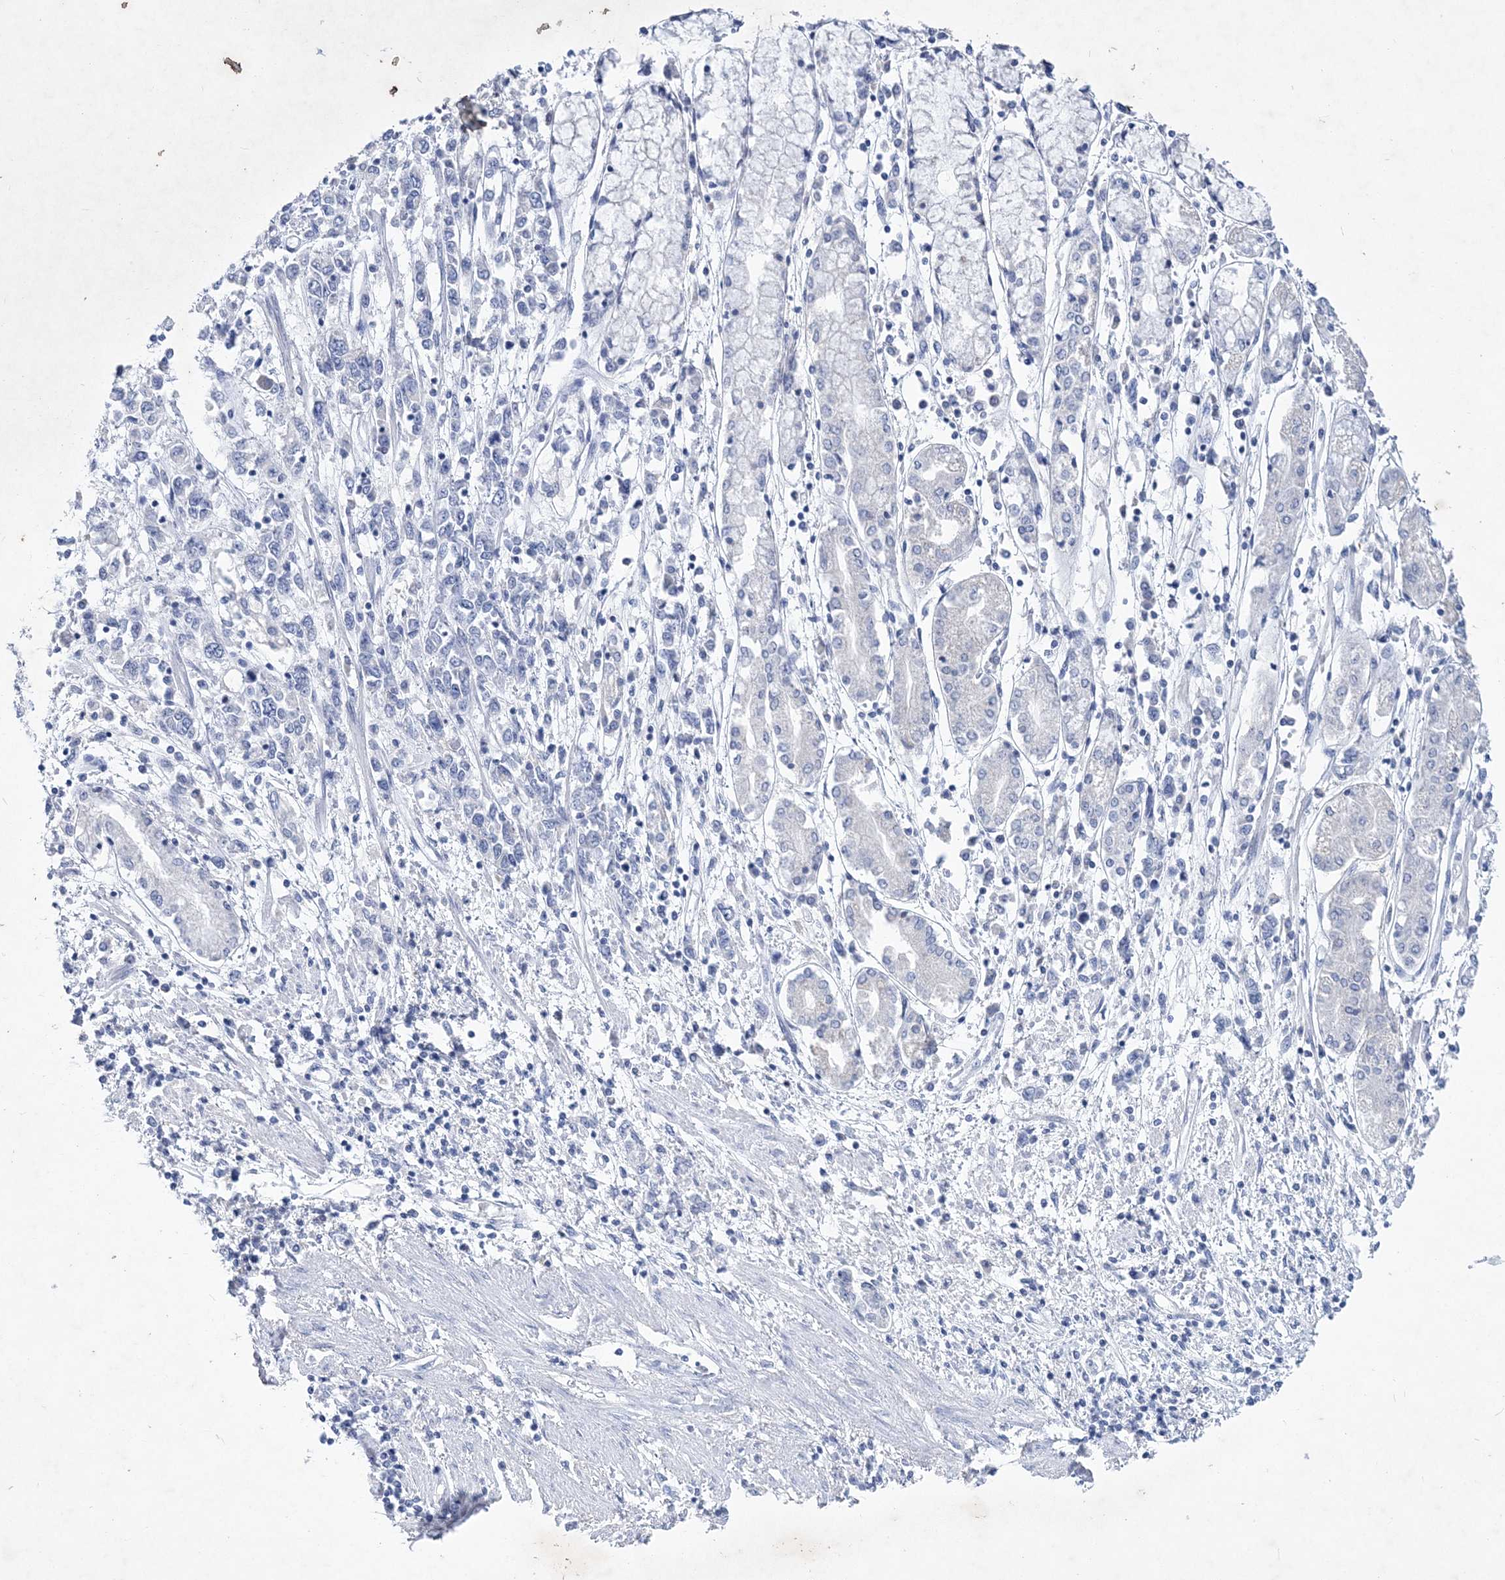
{"staining": {"intensity": "negative", "quantity": "none", "location": "none"}, "tissue": "stomach cancer", "cell_type": "Tumor cells", "image_type": "cancer", "snomed": [{"axis": "morphology", "description": "Adenocarcinoma, NOS"}, {"axis": "topography", "description": "Stomach"}], "caption": "Immunohistochemical staining of human stomach adenocarcinoma reveals no significant staining in tumor cells. (DAB IHC with hematoxylin counter stain).", "gene": "COPS8", "patient": {"sex": "female", "age": 76}}